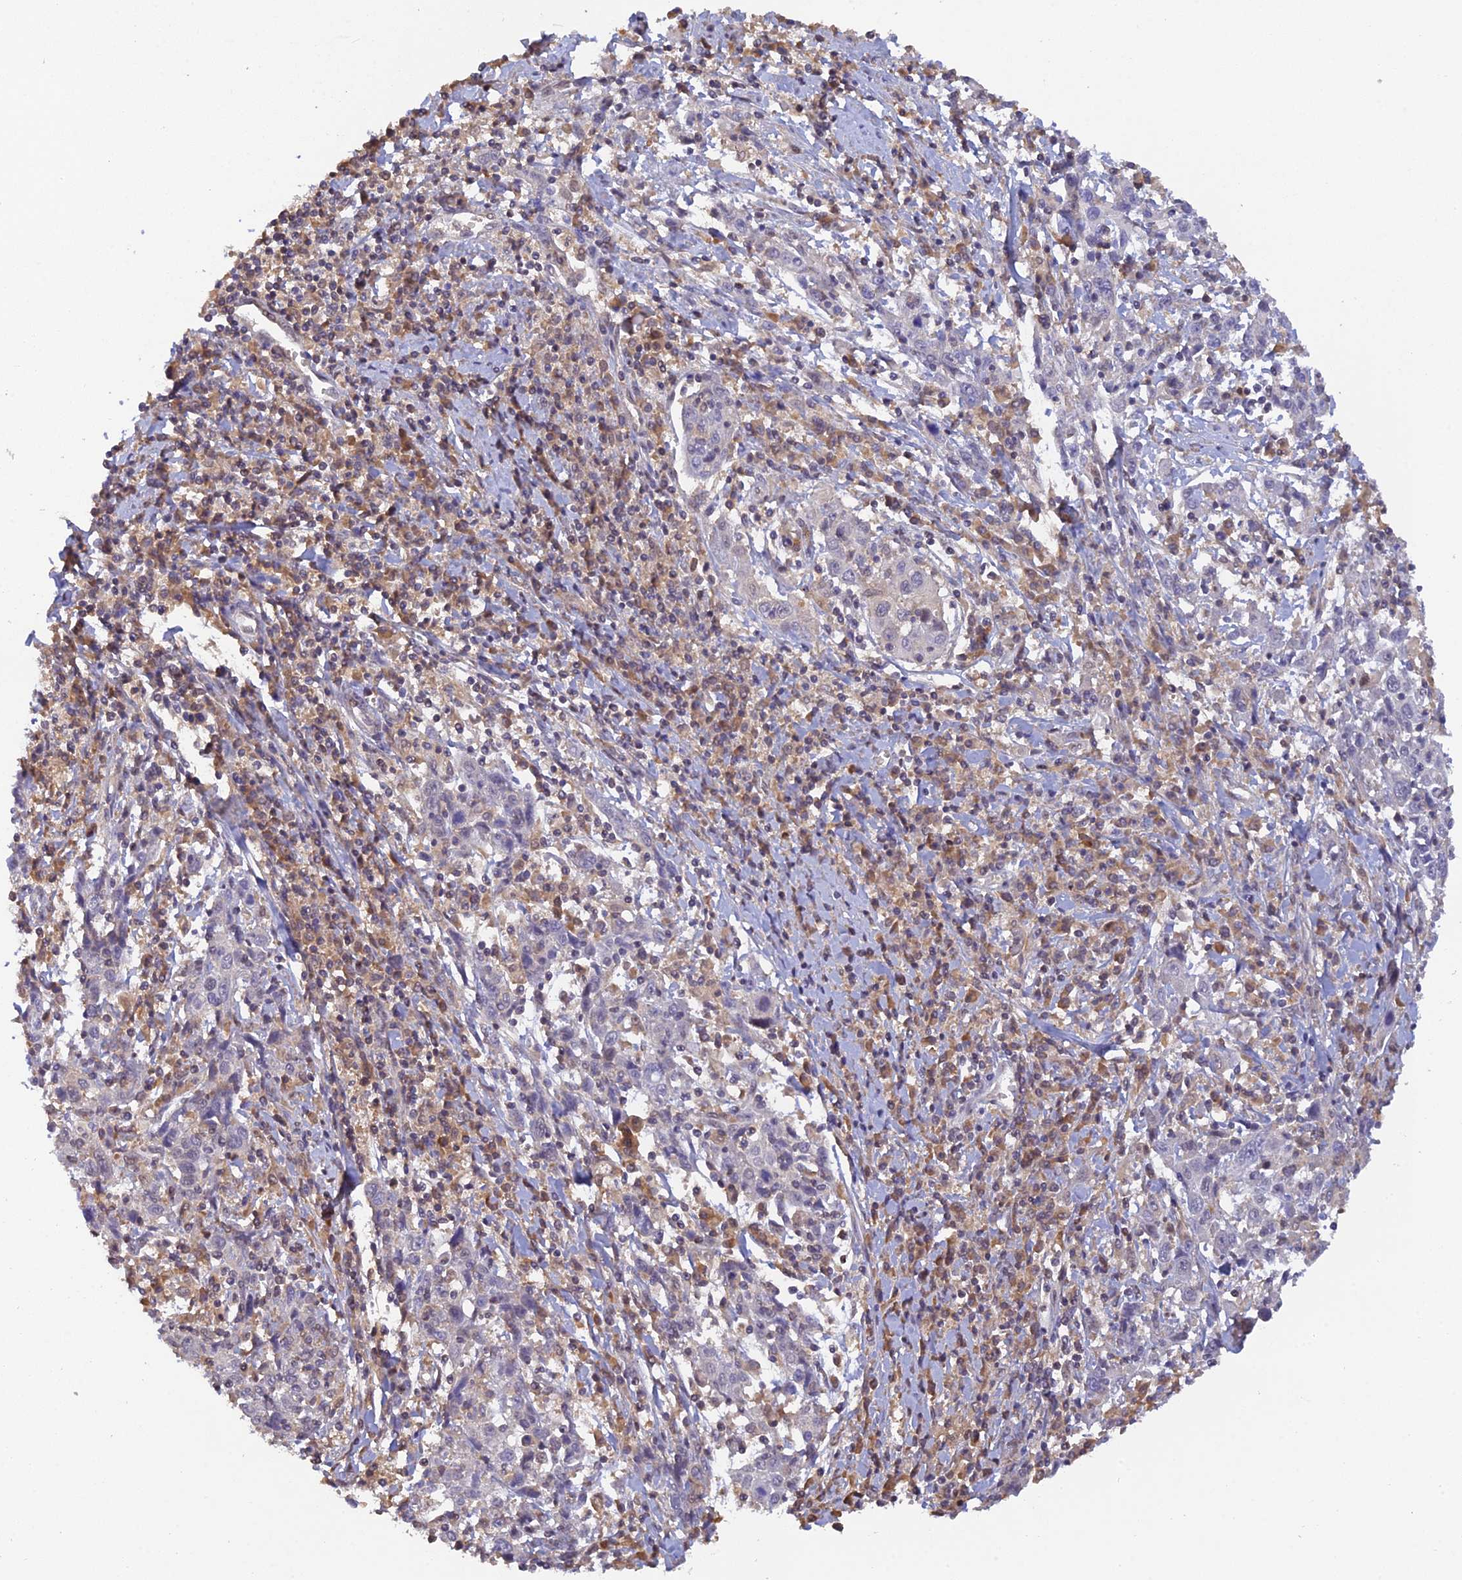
{"staining": {"intensity": "negative", "quantity": "none", "location": "none"}, "tissue": "cervical cancer", "cell_type": "Tumor cells", "image_type": "cancer", "snomed": [{"axis": "morphology", "description": "Squamous cell carcinoma, NOS"}, {"axis": "topography", "description": "Cervix"}], "caption": "This is a image of IHC staining of squamous cell carcinoma (cervical), which shows no staining in tumor cells. (DAB (3,3'-diaminobenzidine) IHC with hematoxylin counter stain).", "gene": "ZNF436", "patient": {"sex": "female", "age": 46}}